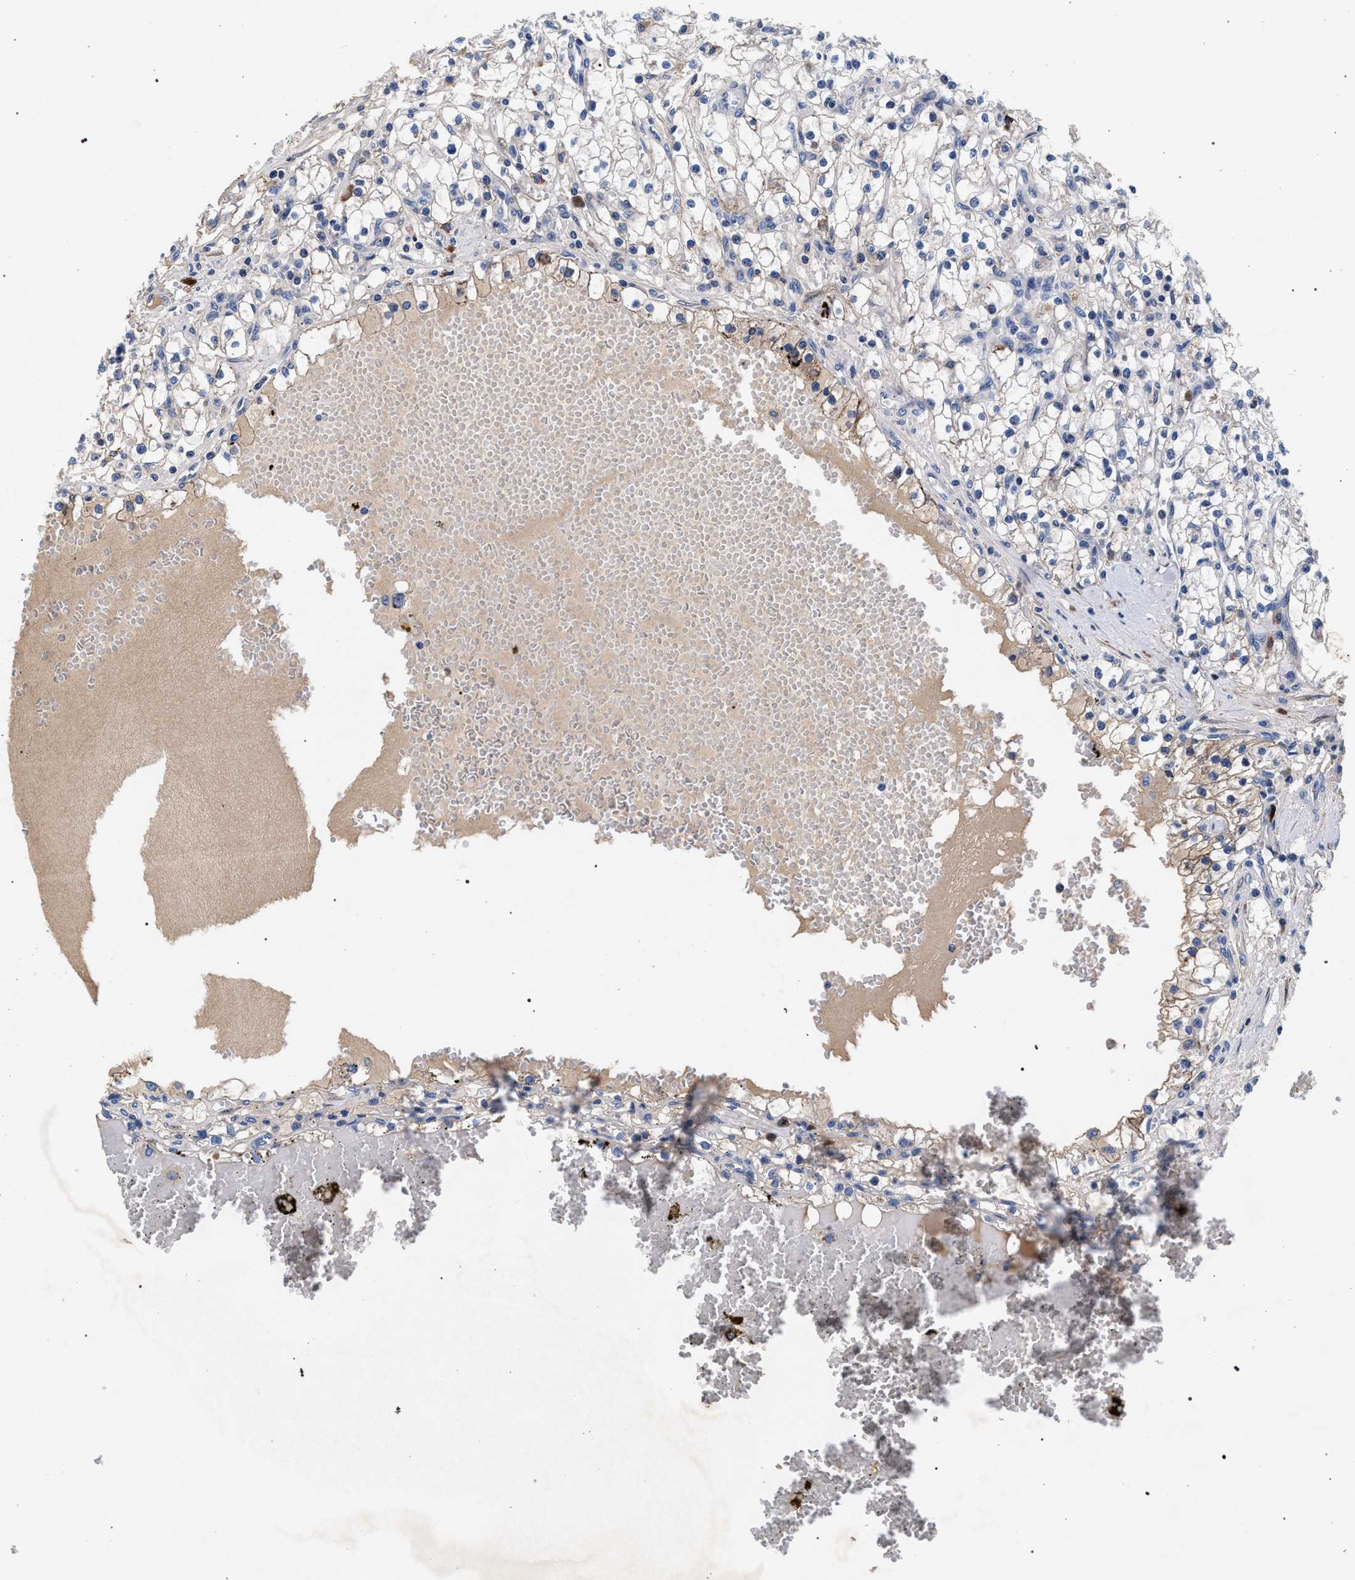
{"staining": {"intensity": "moderate", "quantity": "<25%", "location": "cytoplasmic/membranous"}, "tissue": "renal cancer", "cell_type": "Tumor cells", "image_type": "cancer", "snomed": [{"axis": "morphology", "description": "Adenocarcinoma, NOS"}, {"axis": "topography", "description": "Kidney"}], "caption": "Moderate cytoplasmic/membranous staining is appreciated in approximately <25% of tumor cells in adenocarcinoma (renal).", "gene": "ACOX1", "patient": {"sex": "male", "age": 56}}